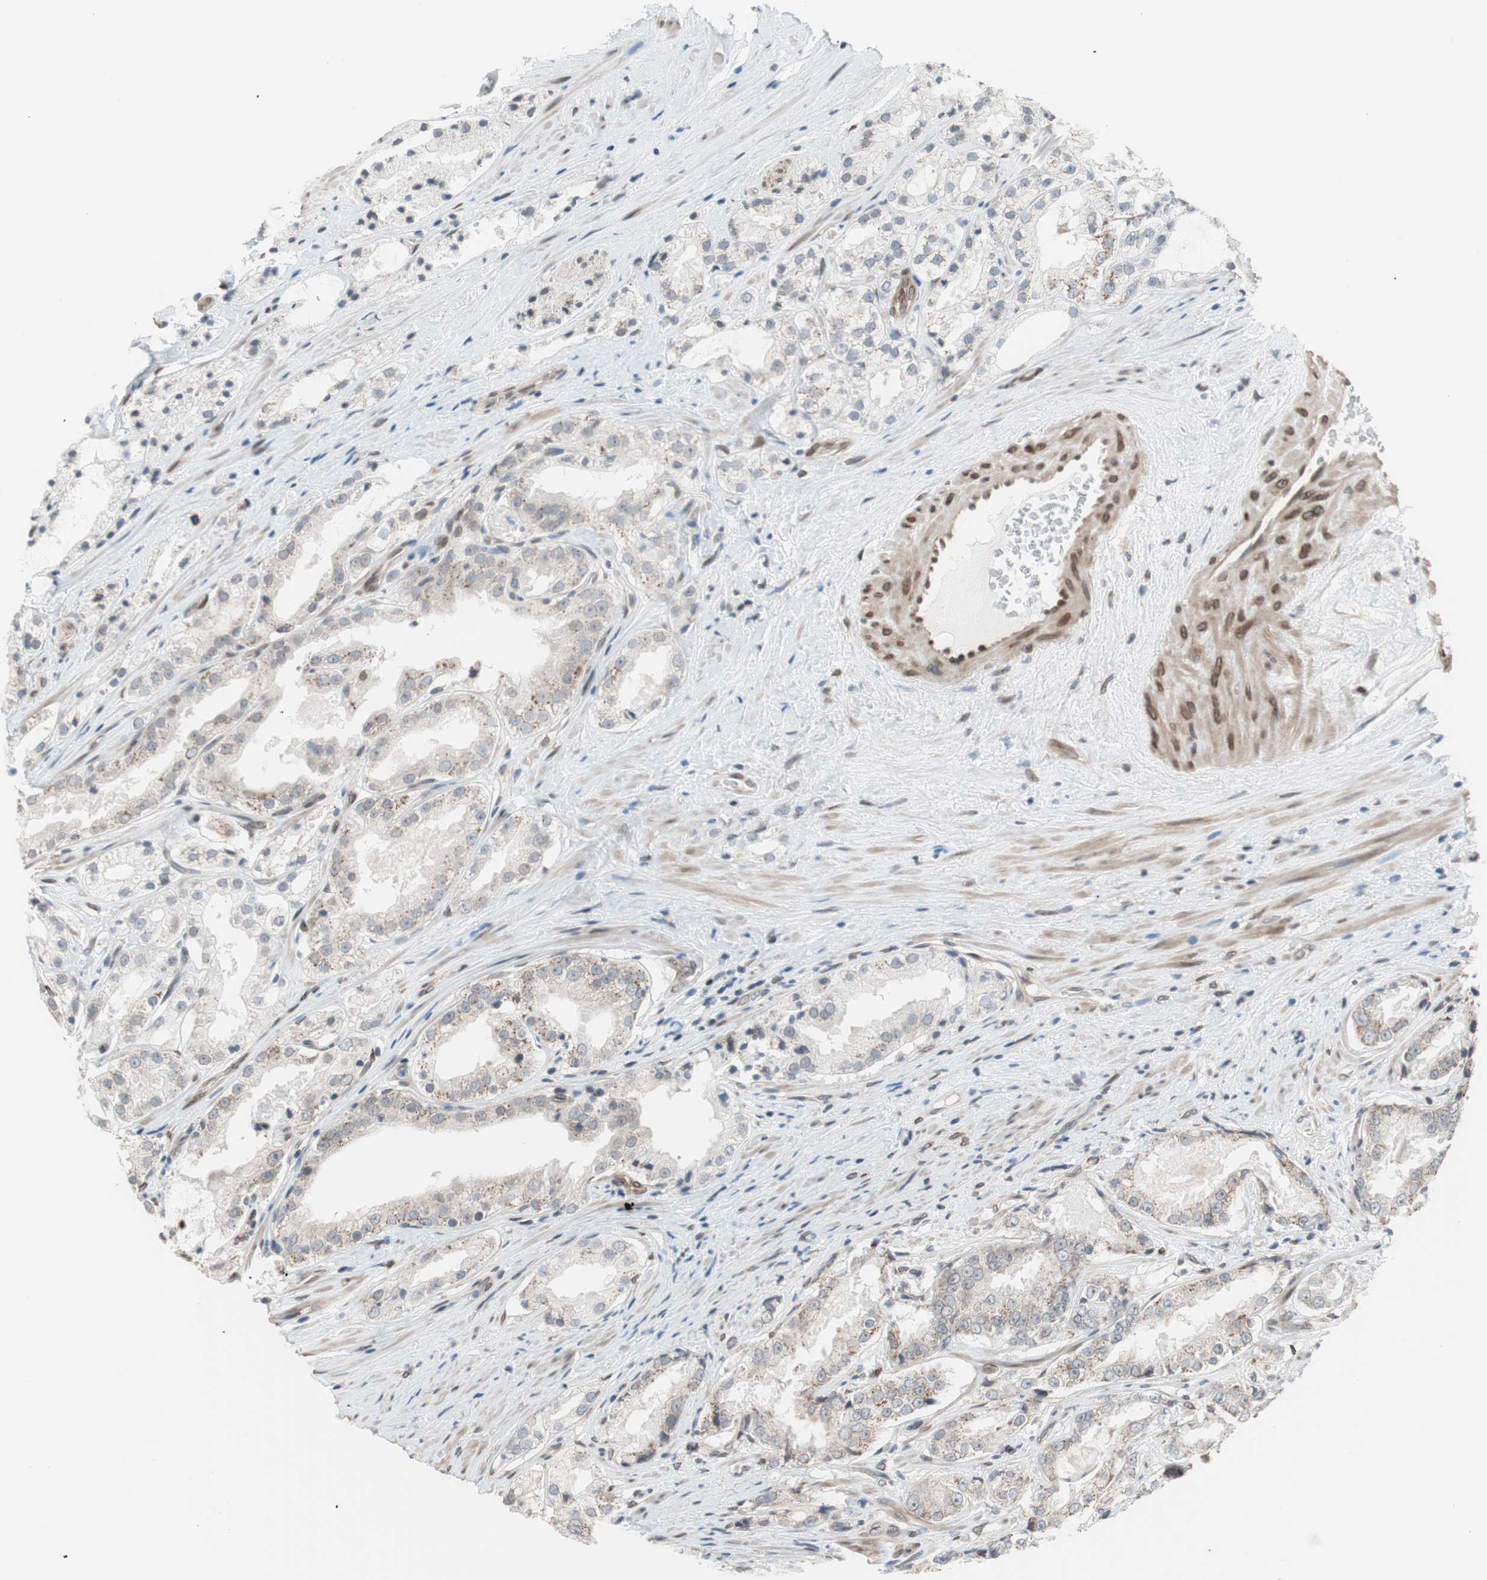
{"staining": {"intensity": "negative", "quantity": "none", "location": "none"}, "tissue": "prostate cancer", "cell_type": "Tumor cells", "image_type": "cancer", "snomed": [{"axis": "morphology", "description": "Adenocarcinoma, High grade"}, {"axis": "topography", "description": "Prostate"}], "caption": "Tumor cells show no significant protein expression in prostate cancer. (DAB (3,3'-diaminobenzidine) IHC visualized using brightfield microscopy, high magnification).", "gene": "ARNT2", "patient": {"sex": "male", "age": 73}}